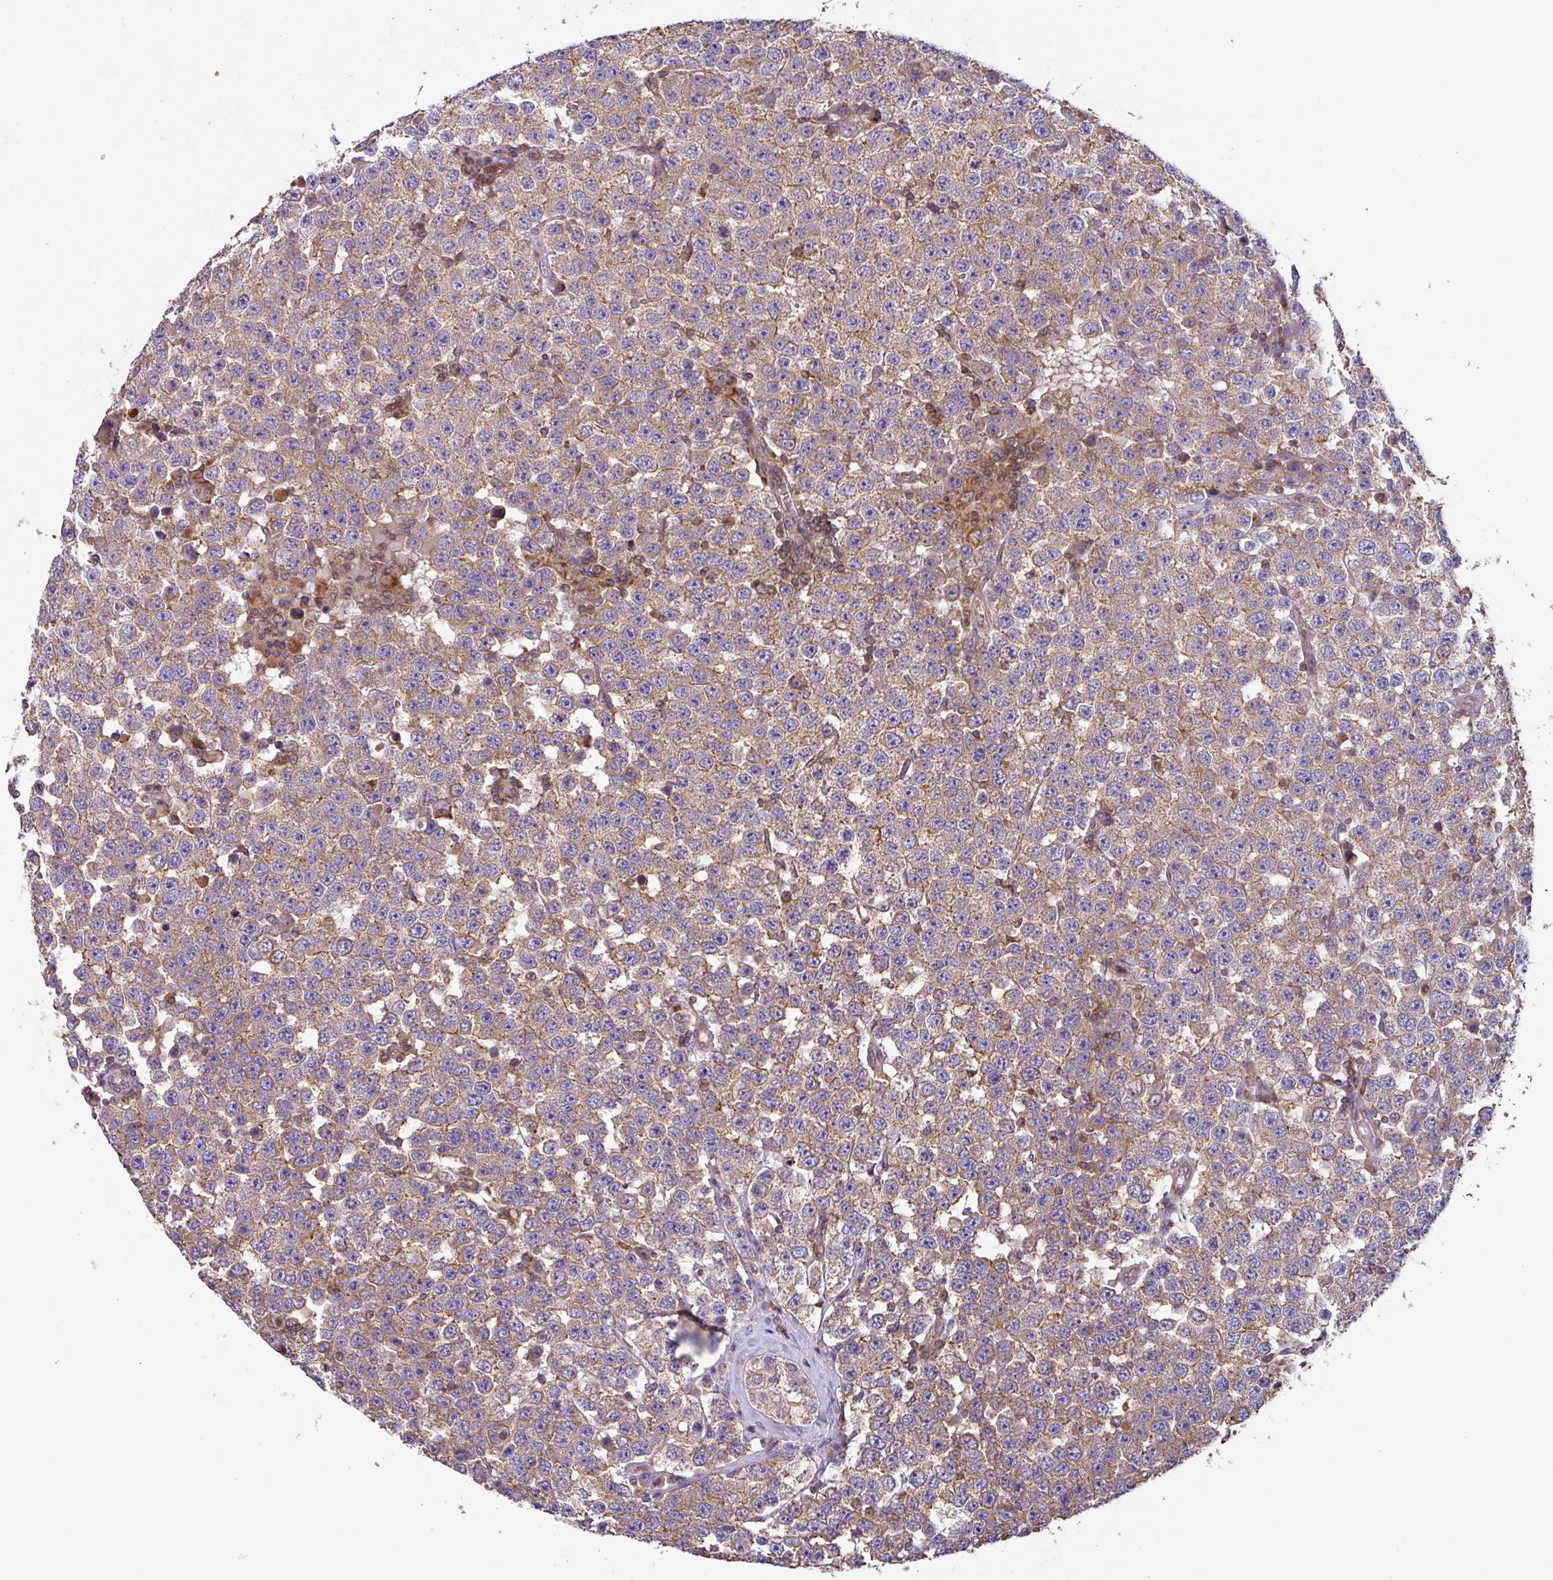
{"staining": {"intensity": "moderate", "quantity": ">75%", "location": "cytoplasmic/membranous"}, "tissue": "testis cancer", "cell_type": "Tumor cells", "image_type": "cancer", "snomed": [{"axis": "morphology", "description": "Seminoma, NOS"}, {"axis": "topography", "description": "Testis"}], "caption": "Testis cancer stained with a protein marker demonstrates moderate staining in tumor cells.", "gene": "PLEKHD1", "patient": {"sex": "male", "age": 28}}